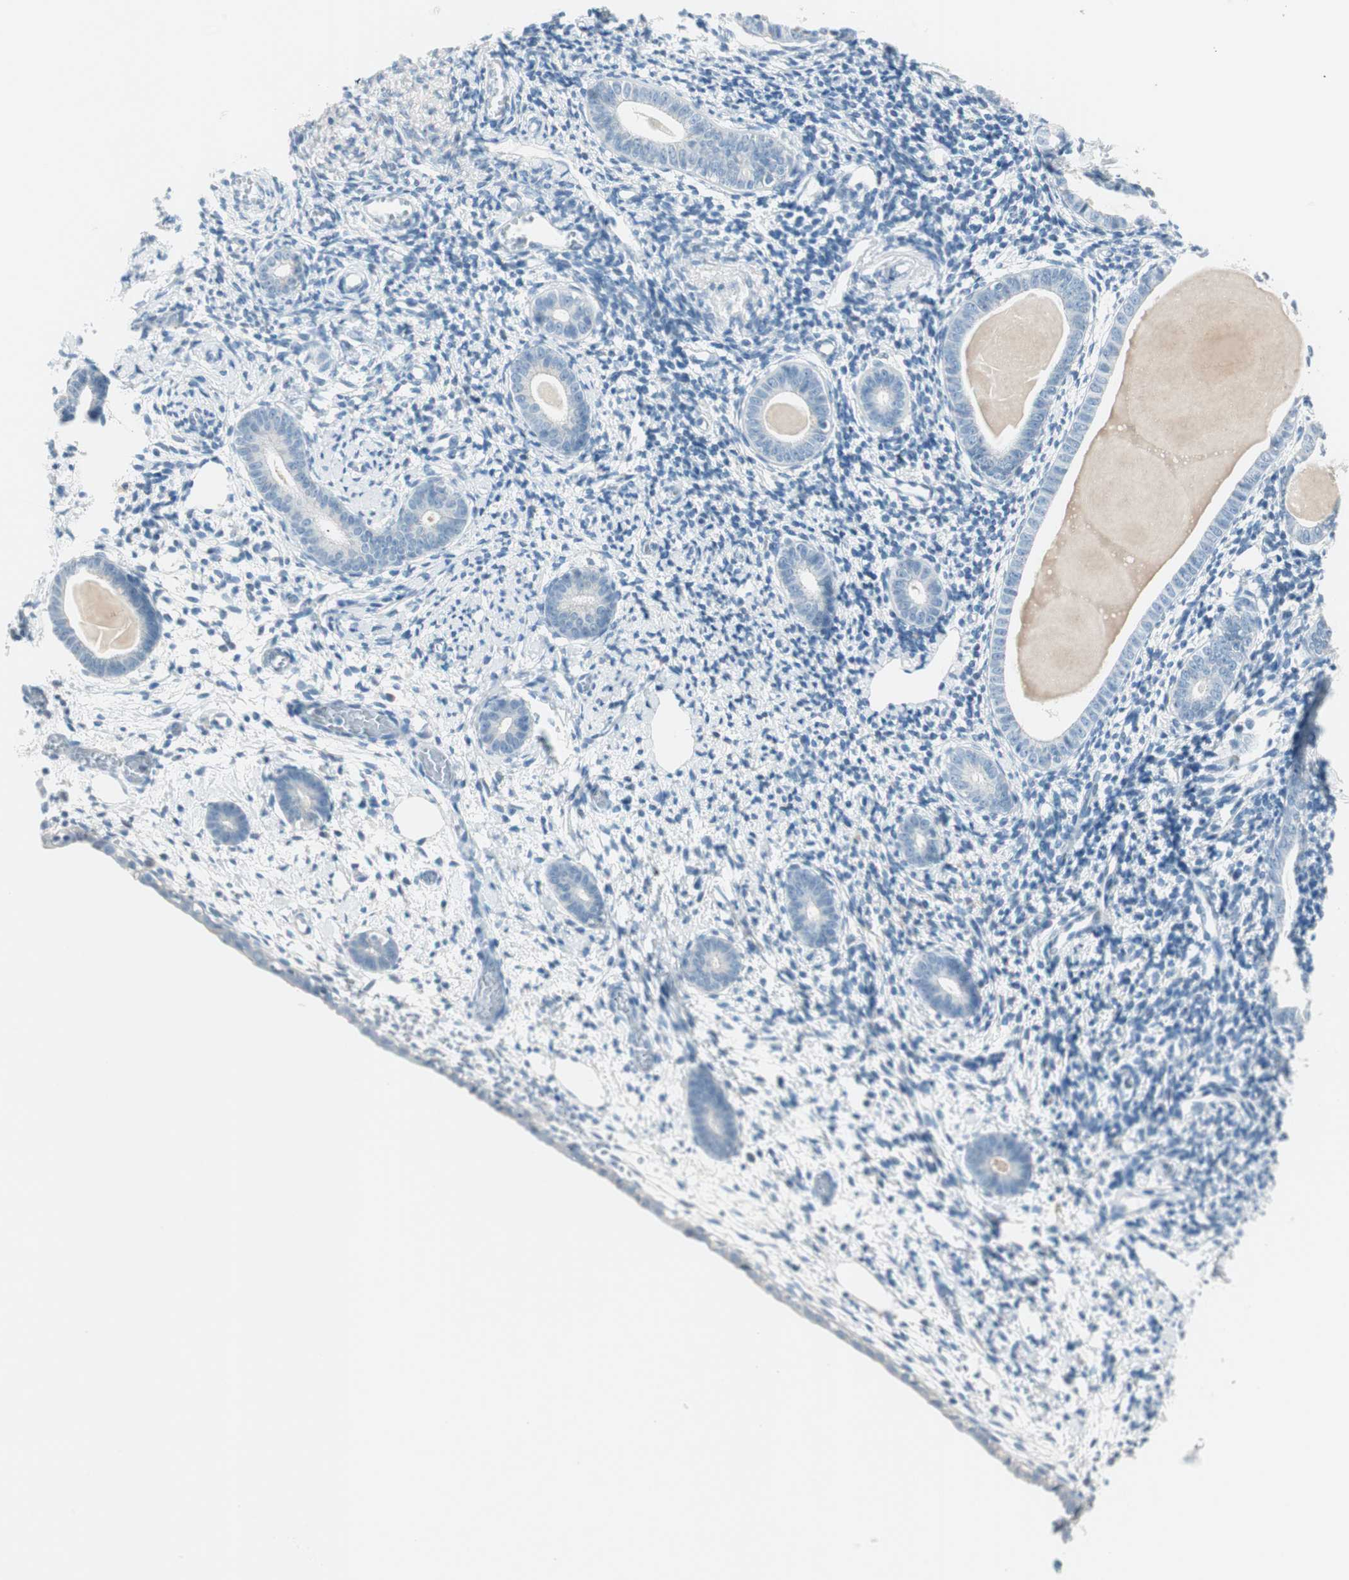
{"staining": {"intensity": "negative", "quantity": "none", "location": "none"}, "tissue": "endometrium", "cell_type": "Cells in endometrial stroma", "image_type": "normal", "snomed": [{"axis": "morphology", "description": "Normal tissue, NOS"}, {"axis": "topography", "description": "Endometrium"}], "caption": "Cells in endometrial stroma show no significant expression in unremarkable endometrium.", "gene": "ITLN2", "patient": {"sex": "female", "age": 71}}